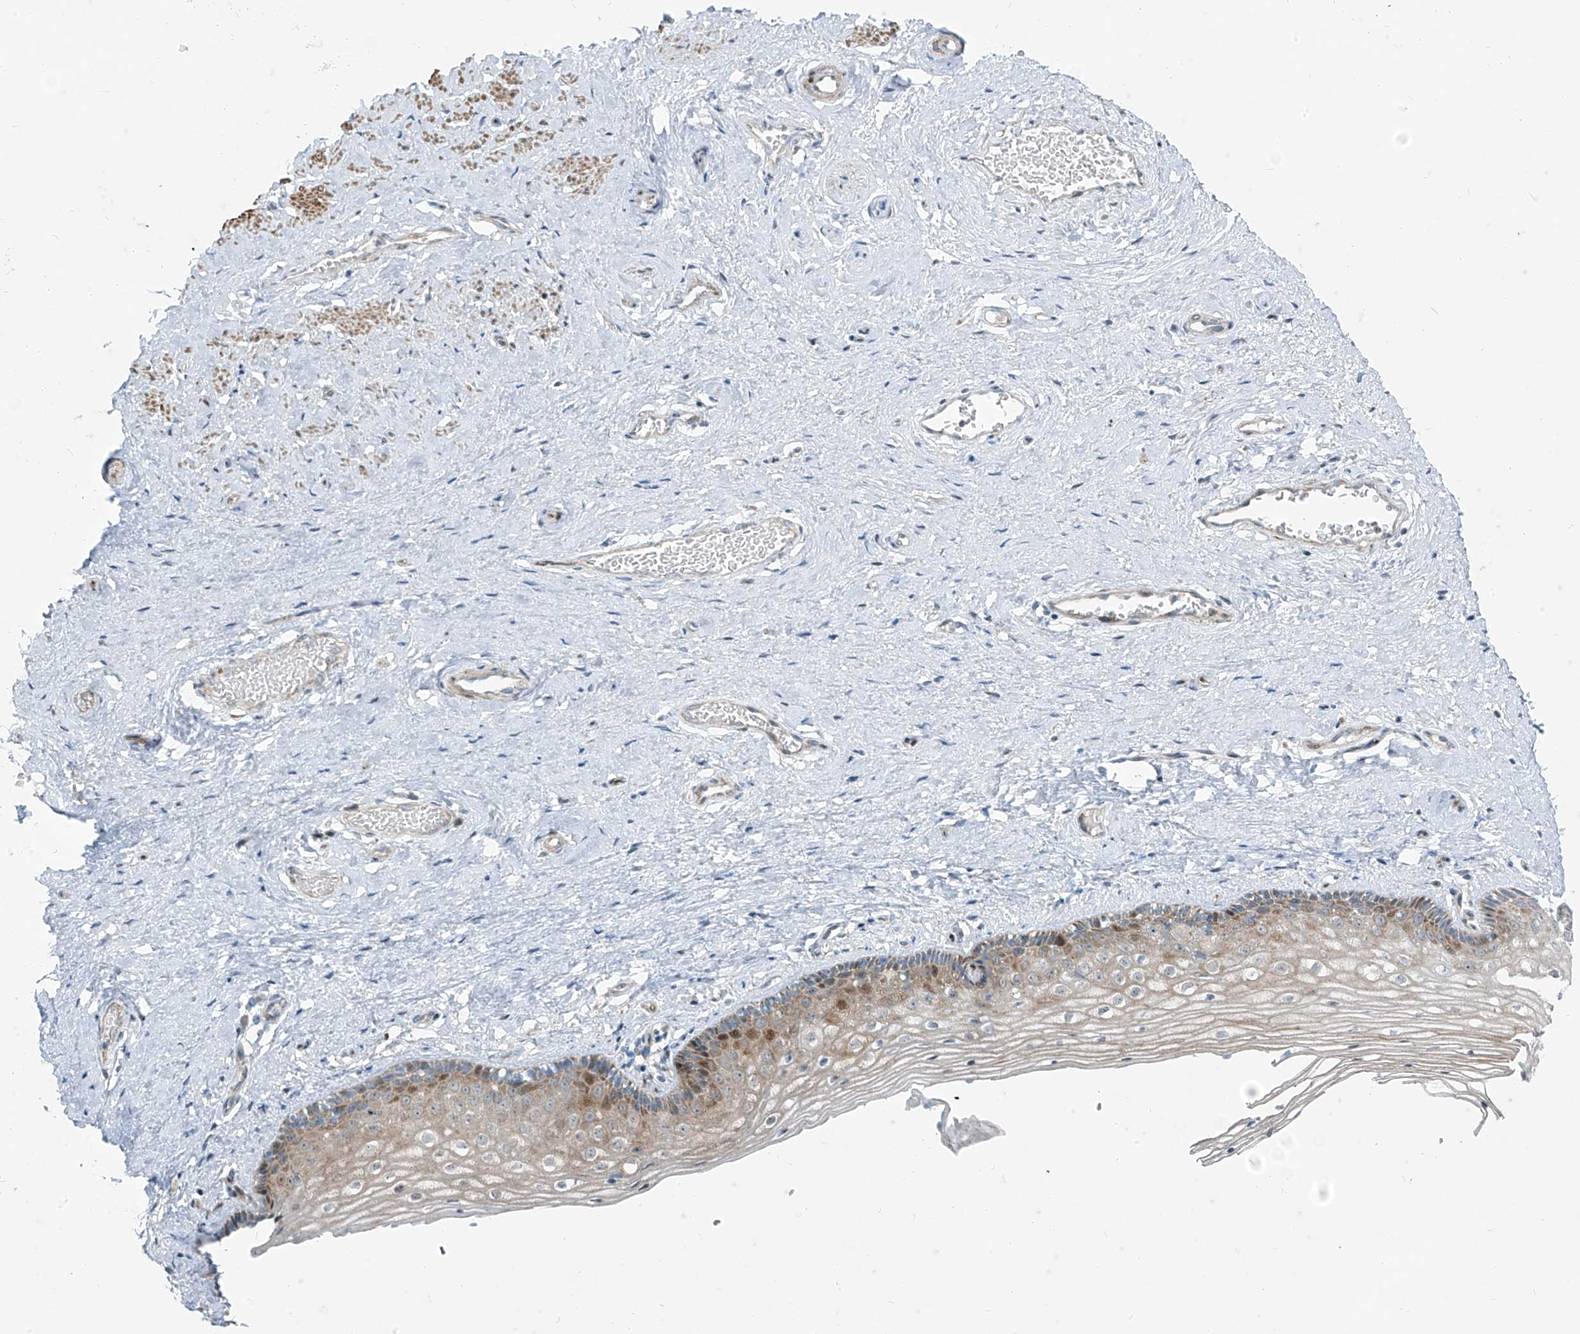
{"staining": {"intensity": "moderate", "quantity": "25%-75%", "location": "nuclear"}, "tissue": "vagina", "cell_type": "Squamous epithelial cells", "image_type": "normal", "snomed": [{"axis": "morphology", "description": "Normal tissue, NOS"}, {"axis": "topography", "description": "Vagina"}], "caption": "Moderate nuclear staining for a protein is present in approximately 25%-75% of squamous epithelial cells of unremarkable vagina using IHC.", "gene": "PPCS", "patient": {"sex": "female", "age": 46}}